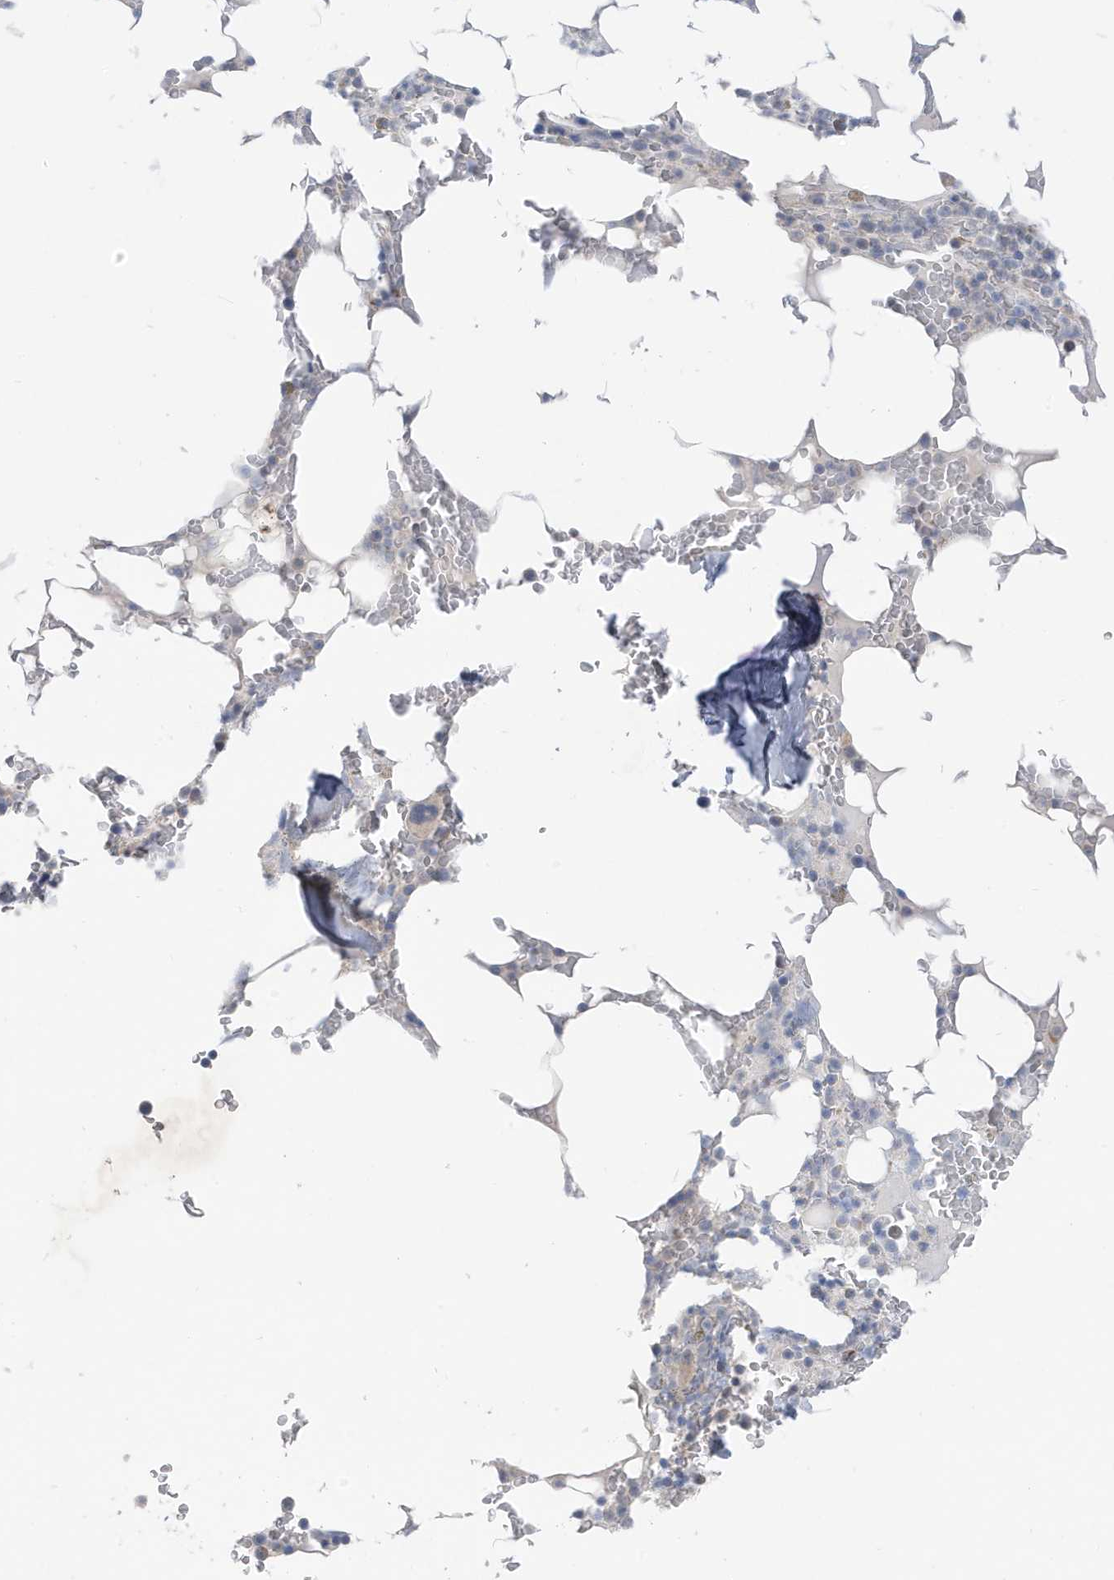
{"staining": {"intensity": "negative", "quantity": "none", "location": "none"}, "tissue": "bone marrow", "cell_type": "Hematopoietic cells", "image_type": "normal", "snomed": [{"axis": "morphology", "description": "Normal tissue, NOS"}, {"axis": "topography", "description": "Bone marrow"}], "caption": "The immunohistochemistry (IHC) photomicrograph has no significant positivity in hematopoietic cells of bone marrow.", "gene": "ATP13A5", "patient": {"sex": "male", "age": 58}}